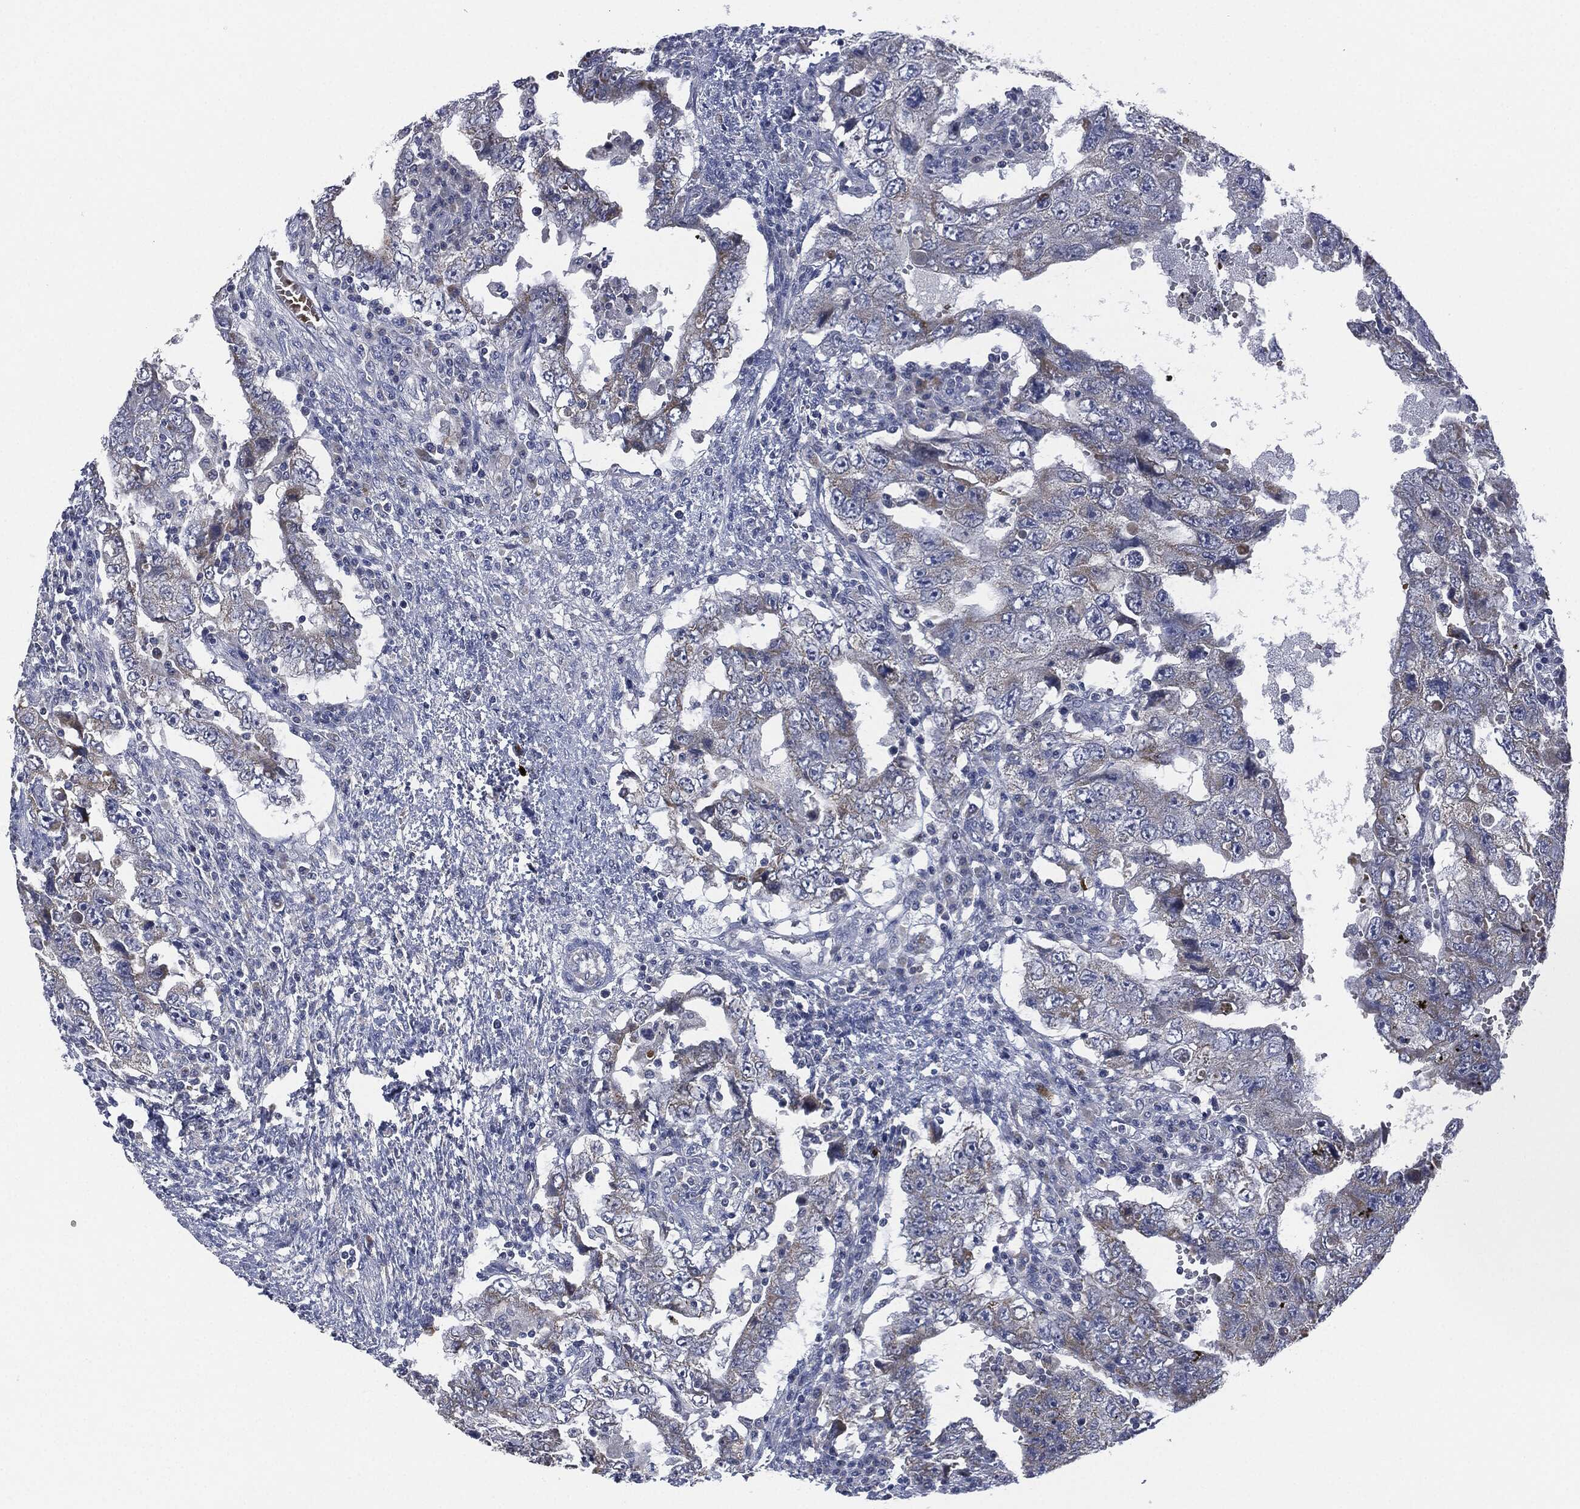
{"staining": {"intensity": "weak", "quantity": "<25%", "location": "cytoplasmic/membranous"}, "tissue": "testis cancer", "cell_type": "Tumor cells", "image_type": "cancer", "snomed": [{"axis": "morphology", "description": "Carcinoma, Embryonal, NOS"}, {"axis": "topography", "description": "Testis"}], "caption": "Embryonal carcinoma (testis) was stained to show a protein in brown. There is no significant staining in tumor cells.", "gene": "SIGLEC9", "patient": {"sex": "male", "age": 26}}